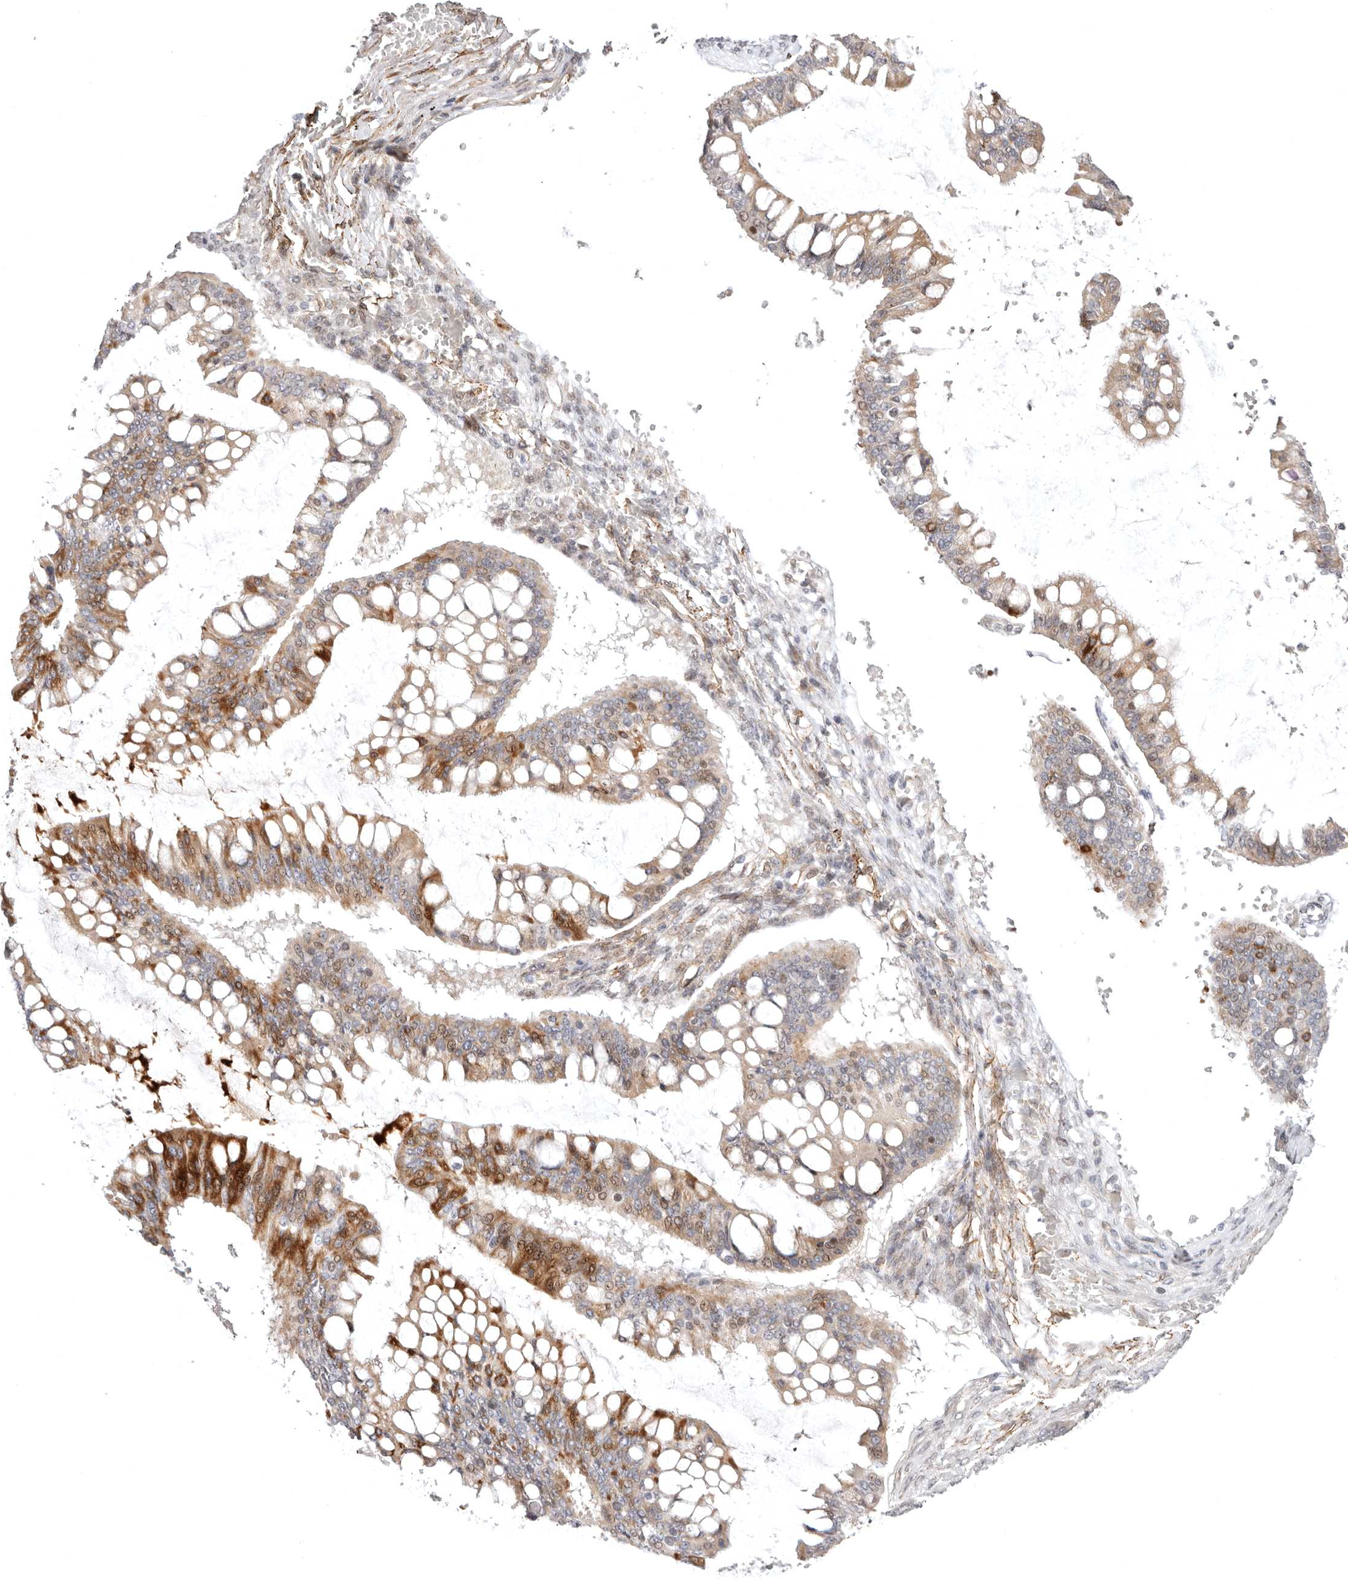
{"staining": {"intensity": "moderate", "quantity": "25%-75%", "location": "cytoplasmic/membranous"}, "tissue": "ovarian cancer", "cell_type": "Tumor cells", "image_type": "cancer", "snomed": [{"axis": "morphology", "description": "Cystadenocarcinoma, mucinous, NOS"}, {"axis": "topography", "description": "Ovary"}], "caption": "Ovarian mucinous cystadenocarcinoma stained with DAB (3,3'-diaminobenzidine) immunohistochemistry (IHC) shows medium levels of moderate cytoplasmic/membranous staining in approximately 25%-75% of tumor cells. The staining is performed using DAB (3,3'-diaminobenzidine) brown chromogen to label protein expression. The nuclei are counter-stained blue using hematoxylin.", "gene": "SZT2", "patient": {"sex": "female", "age": 73}}